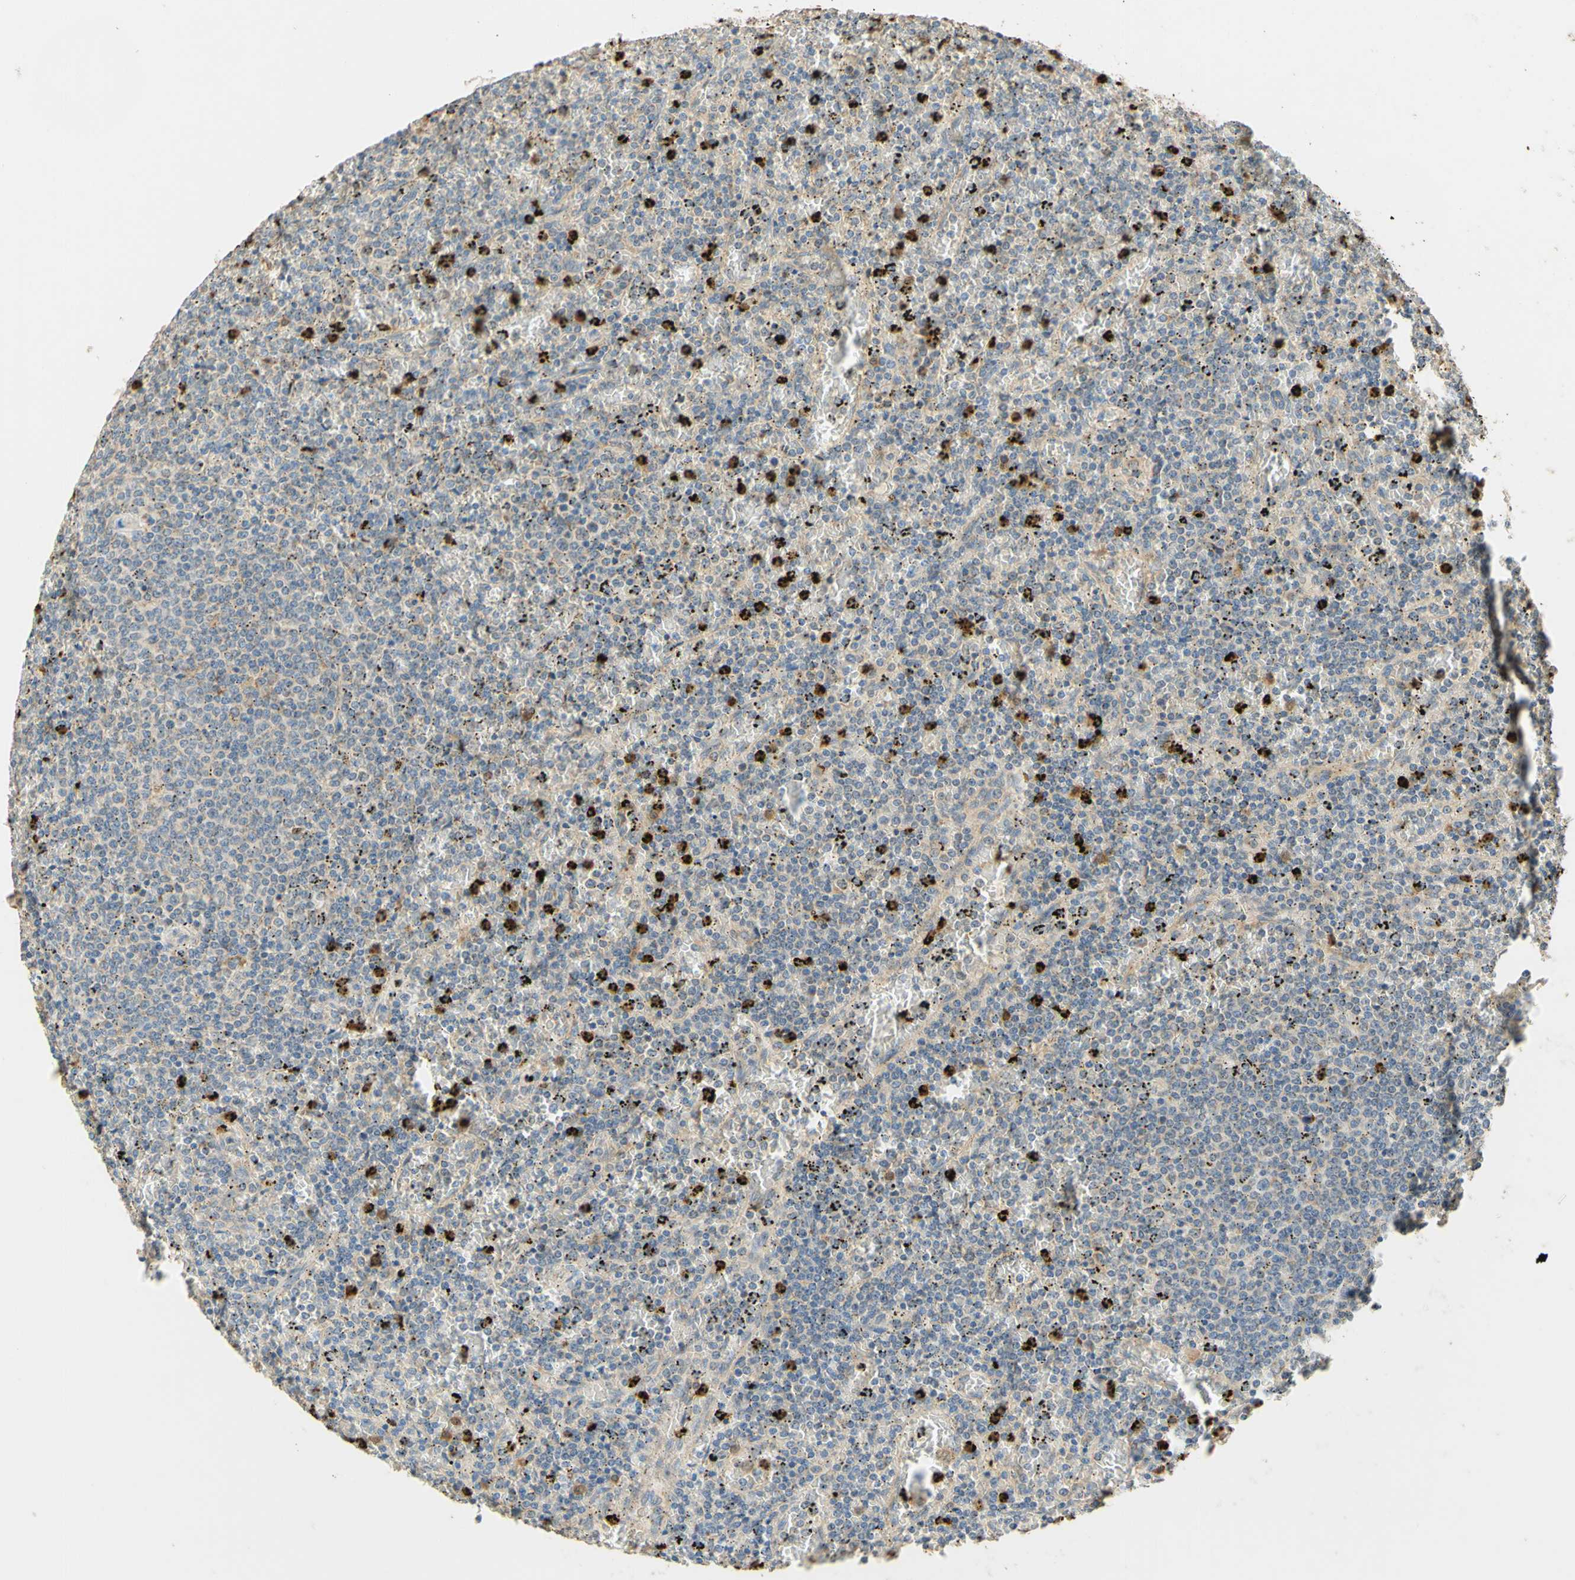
{"staining": {"intensity": "negative", "quantity": "none", "location": "none"}, "tissue": "lymphoma", "cell_type": "Tumor cells", "image_type": "cancer", "snomed": [{"axis": "morphology", "description": "Malignant lymphoma, non-Hodgkin's type, Low grade"}, {"axis": "topography", "description": "Spleen"}], "caption": "This histopathology image is of lymphoma stained with immunohistochemistry to label a protein in brown with the nuclei are counter-stained blue. There is no expression in tumor cells.", "gene": "ENTREP2", "patient": {"sex": "female", "age": 77}}